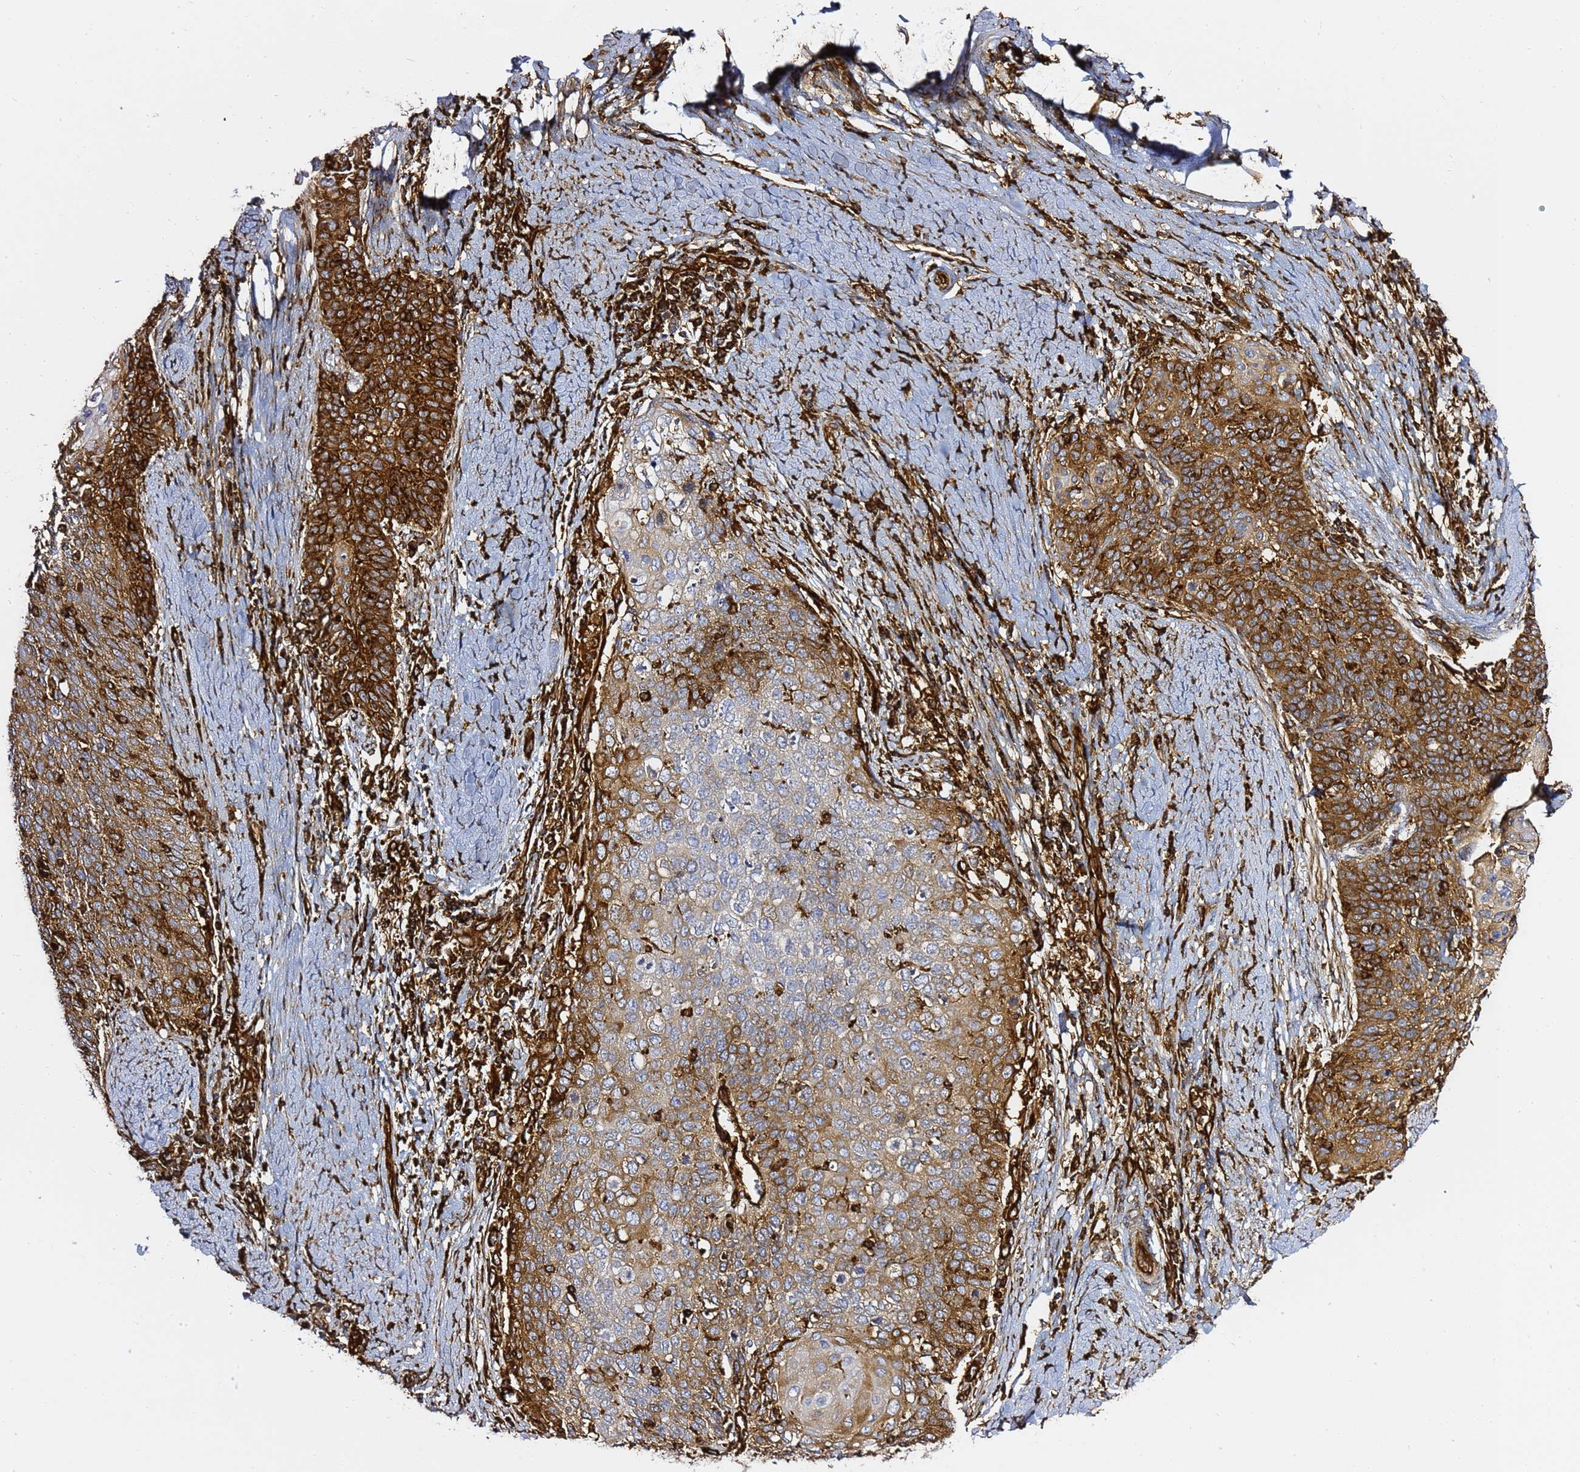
{"staining": {"intensity": "moderate", "quantity": "25%-75%", "location": "cytoplasmic/membranous"}, "tissue": "cervical cancer", "cell_type": "Tumor cells", "image_type": "cancer", "snomed": [{"axis": "morphology", "description": "Squamous cell carcinoma, NOS"}, {"axis": "topography", "description": "Cervix"}], "caption": "Protein analysis of cervical cancer (squamous cell carcinoma) tissue exhibits moderate cytoplasmic/membranous staining in approximately 25%-75% of tumor cells.", "gene": "ZBTB8OS", "patient": {"sex": "female", "age": 39}}